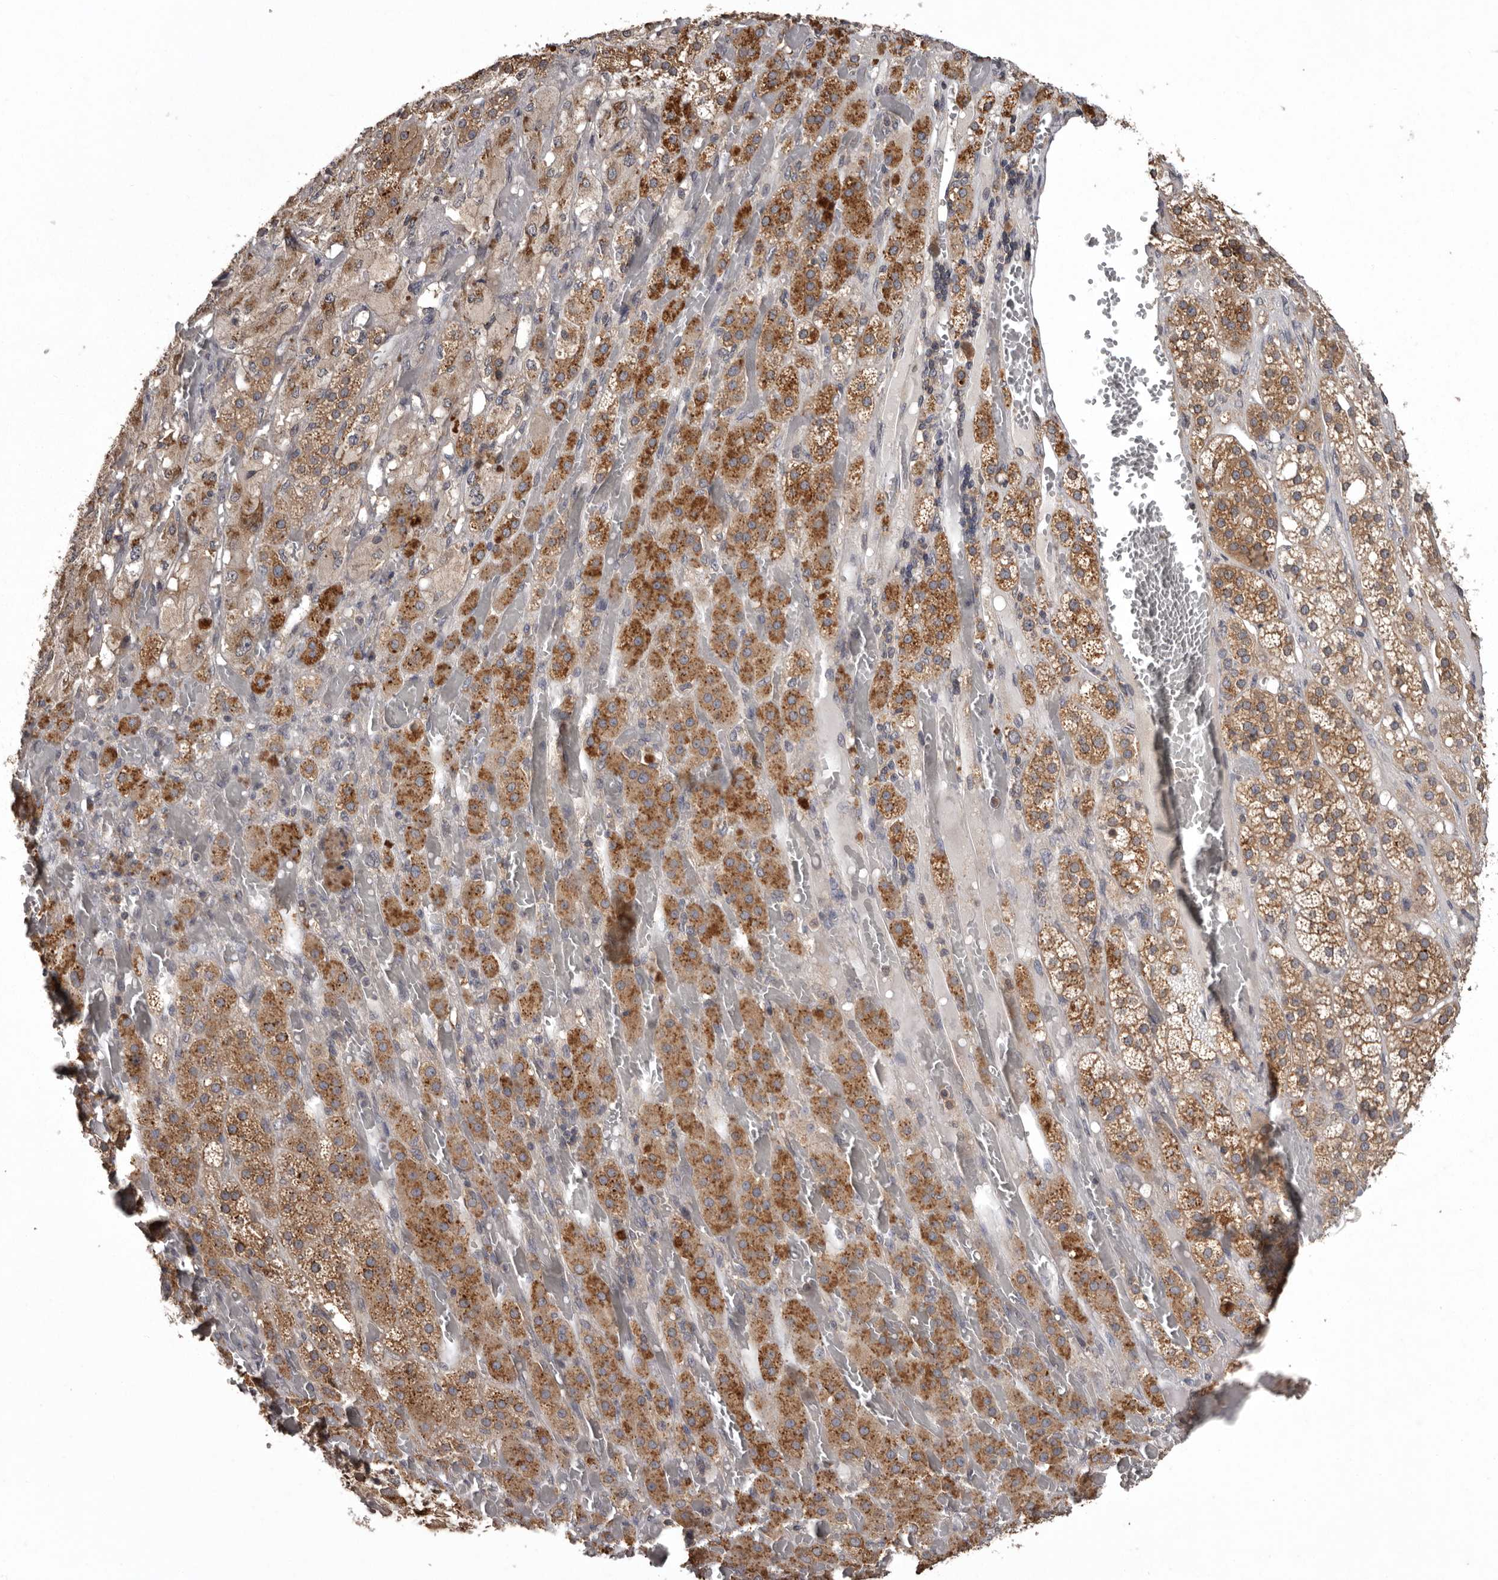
{"staining": {"intensity": "strong", "quantity": ">75%", "location": "cytoplasmic/membranous"}, "tissue": "adrenal gland", "cell_type": "Glandular cells", "image_type": "normal", "snomed": [{"axis": "morphology", "description": "Normal tissue, NOS"}, {"axis": "topography", "description": "Adrenal gland"}], "caption": "A high amount of strong cytoplasmic/membranous positivity is appreciated in approximately >75% of glandular cells in normal adrenal gland. (DAB (3,3'-diaminobenzidine) IHC, brown staining for protein, blue staining for nuclei).", "gene": "DARS1", "patient": {"sex": "female", "age": 59}}